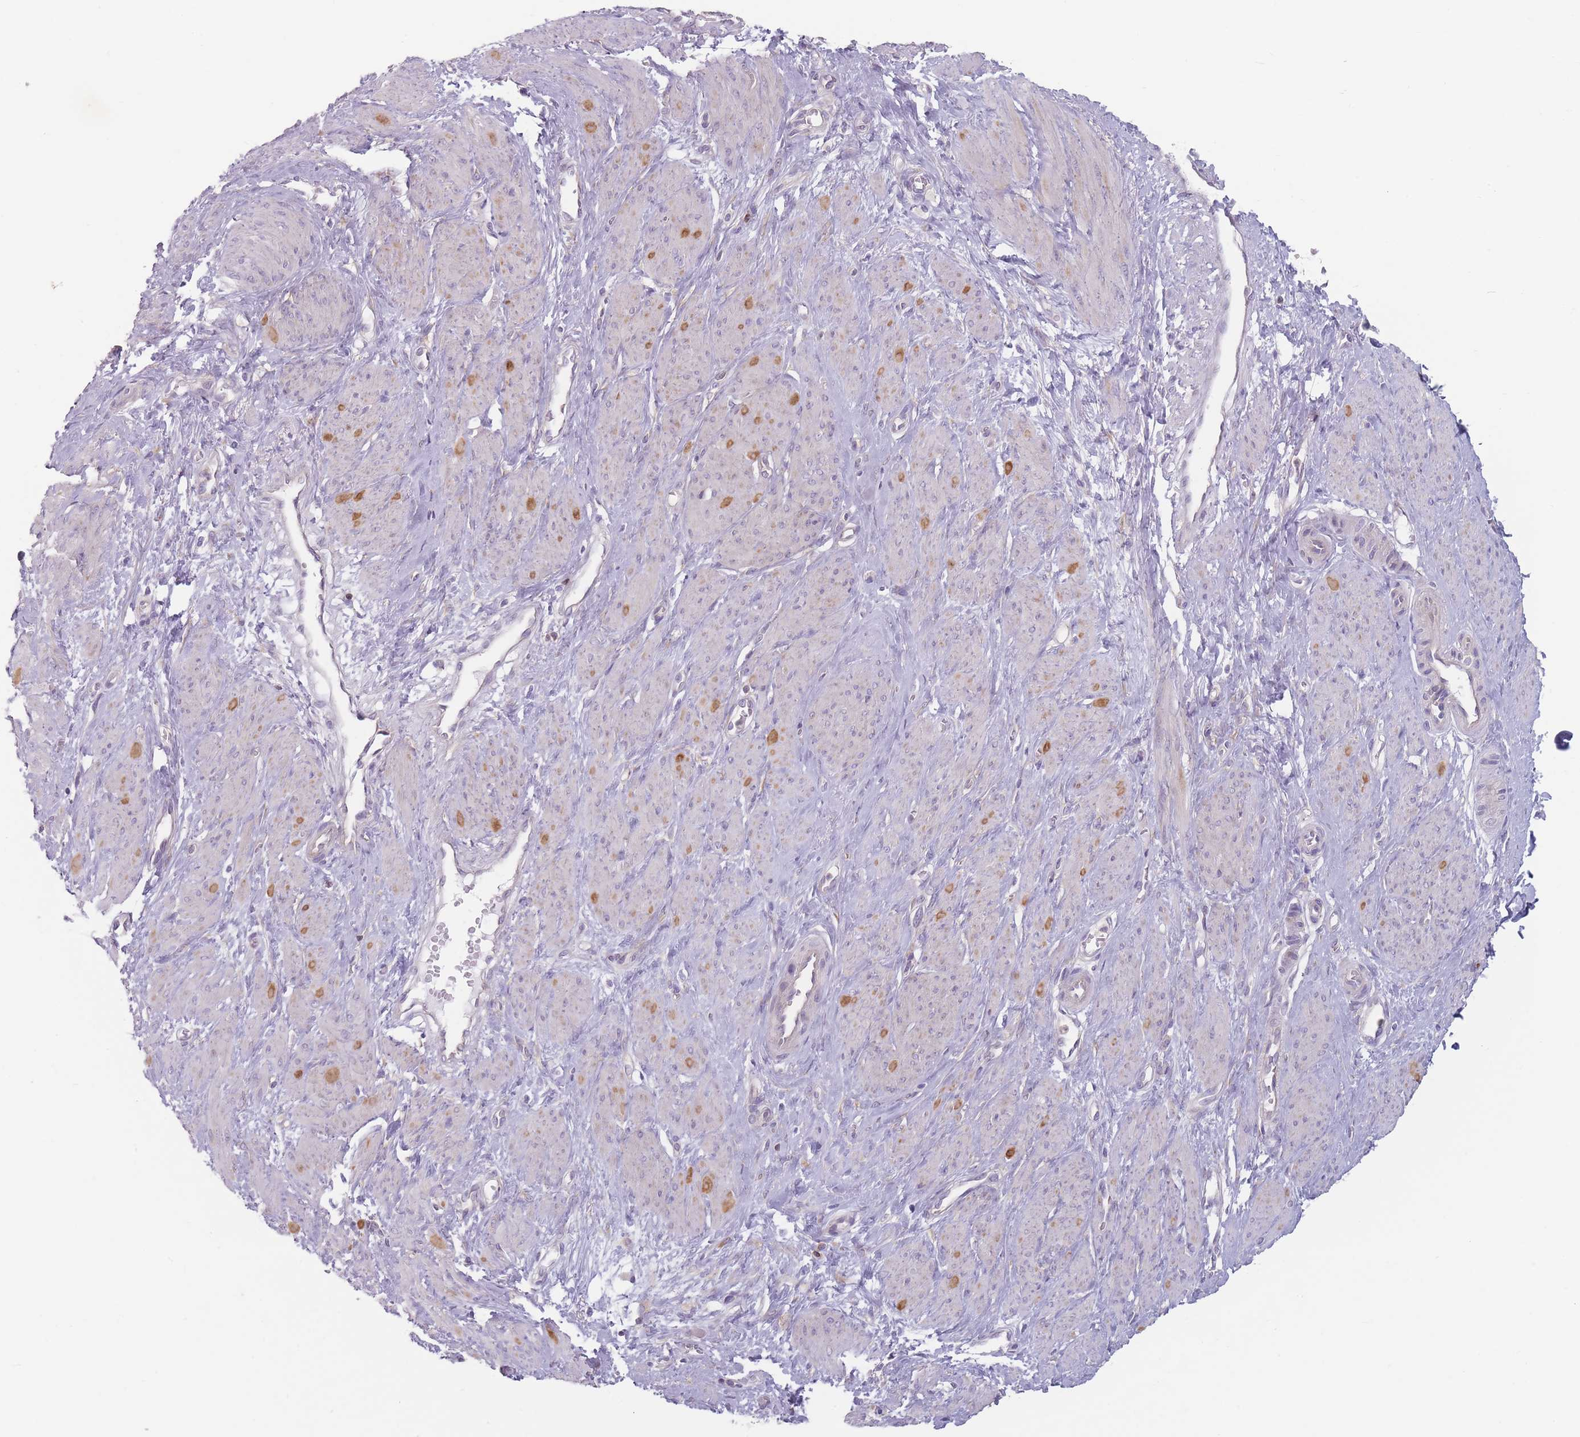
{"staining": {"intensity": "negative", "quantity": "none", "location": "none"}, "tissue": "smooth muscle", "cell_type": "Smooth muscle cells", "image_type": "normal", "snomed": [{"axis": "morphology", "description": "Normal tissue, NOS"}, {"axis": "topography", "description": "Smooth muscle"}, {"axis": "topography", "description": "Uterus"}], "caption": "This is an immunohistochemistry (IHC) image of benign smooth muscle. There is no expression in smooth muscle cells.", "gene": "HSBP1L1", "patient": {"sex": "female", "age": 39}}